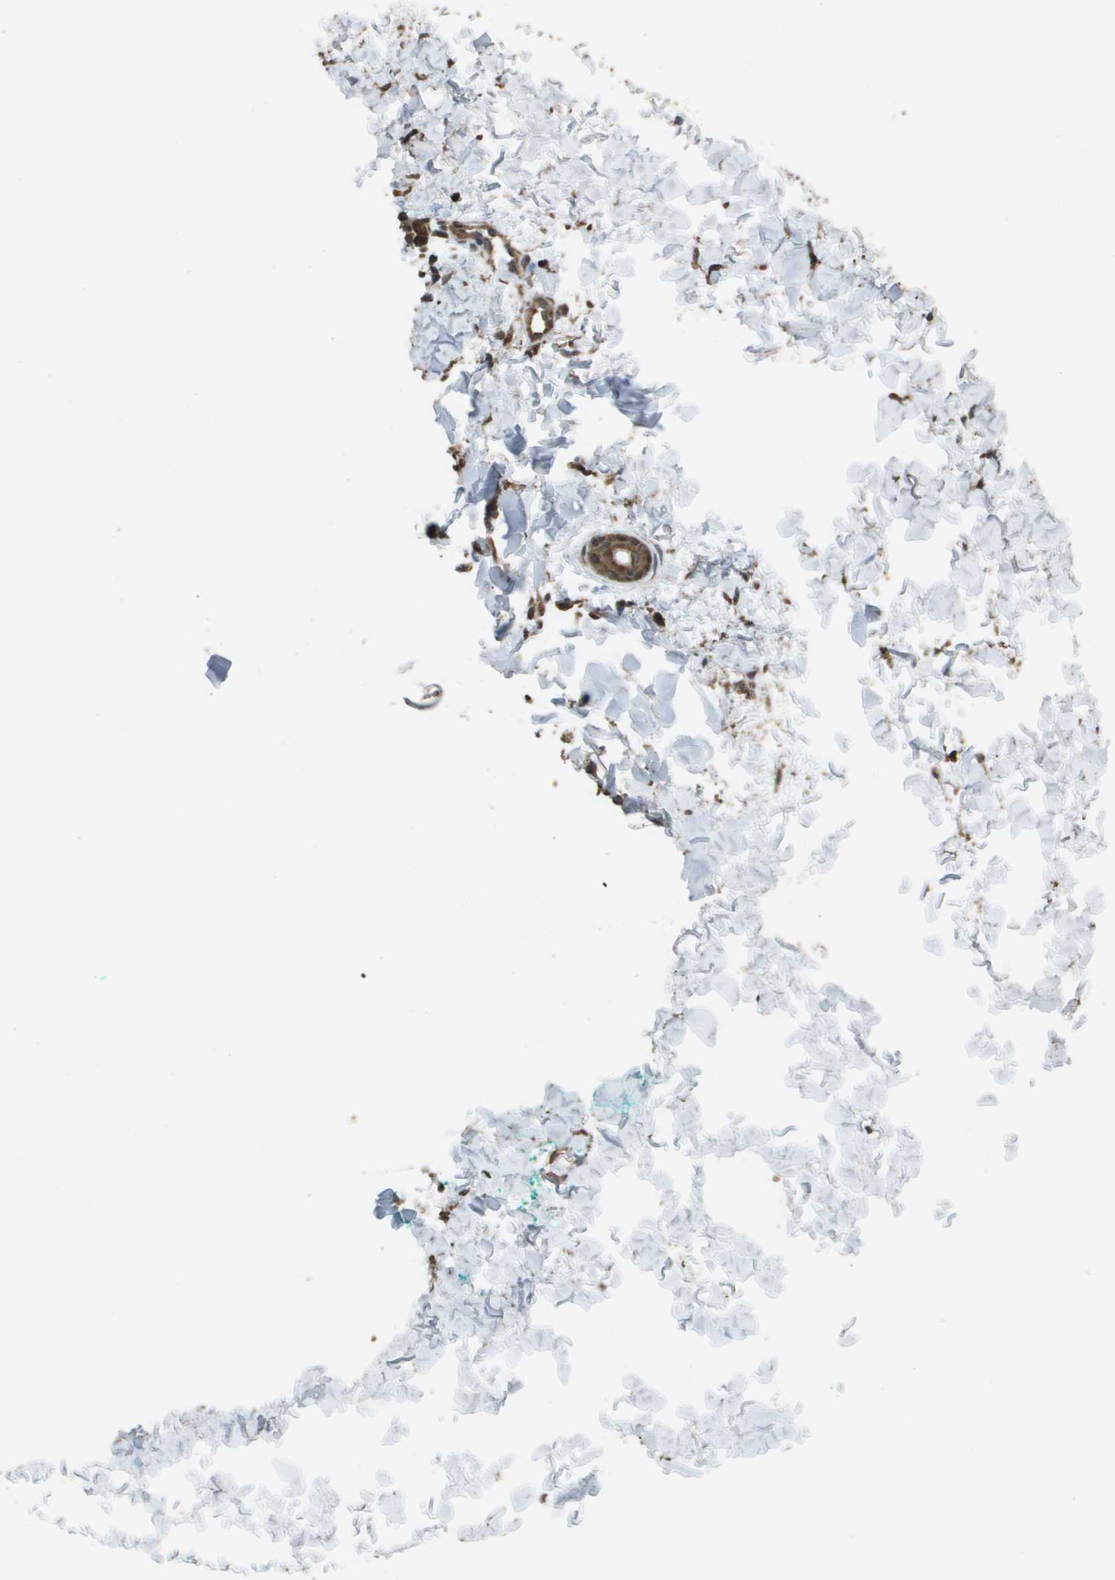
{"staining": {"intensity": "moderate", "quantity": ">75%", "location": "cytoplasmic/membranous"}, "tissue": "skin", "cell_type": "Fibroblasts", "image_type": "normal", "snomed": [{"axis": "morphology", "description": "Normal tissue, NOS"}, {"axis": "topography", "description": "Skin"}], "caption": "This photomicrograph displays IHC staining of unremarkable skin, with medium moderate cytoplasmic/membranous positivity in approximately >75% of fibroblasts.", "gene": "FIG4", "patient": {"sex": "male", "age": 26}}